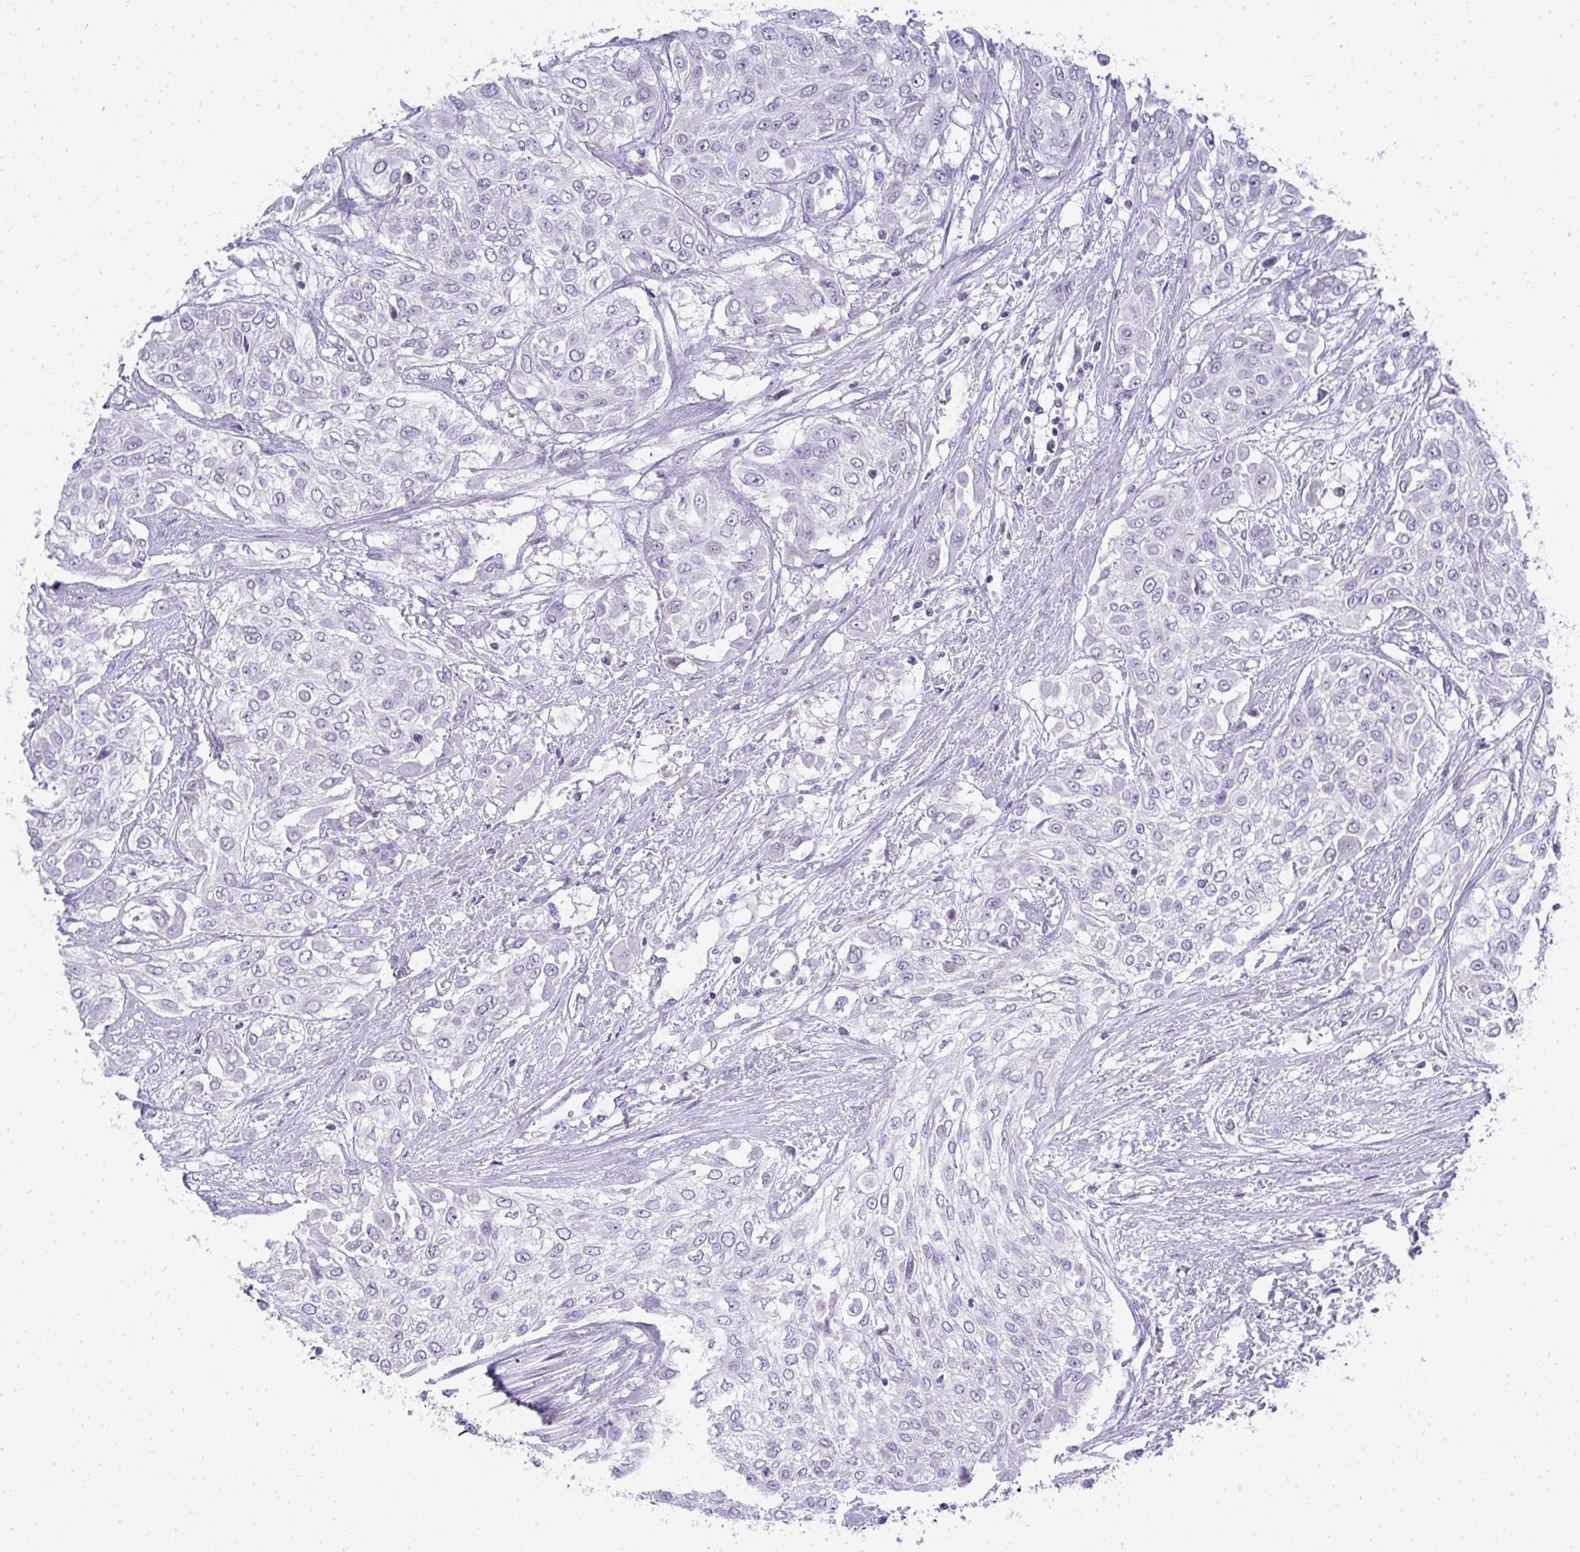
{"staining": {"intensity": "negative", "quantity": "none", "location": "none"}, "tissue": "urothelial cancer", "cell_type": "Tumor cells", "image_type": "cancer", "snomed": [{"axis": "morphology", "description": "Urothelial carcinoma, High grade"}, {"axis": "topography", "description": "Urinary bladder"}], "caption": "An immunohistochemistry (IHC) photomicrograph of high-grade urothelial carcinoma is shown. There is no staining in tumor cells of high-grade urothelial carcinoma.", "gene": "TMEM82", "patient": {"sex": "male", "age": 57}}